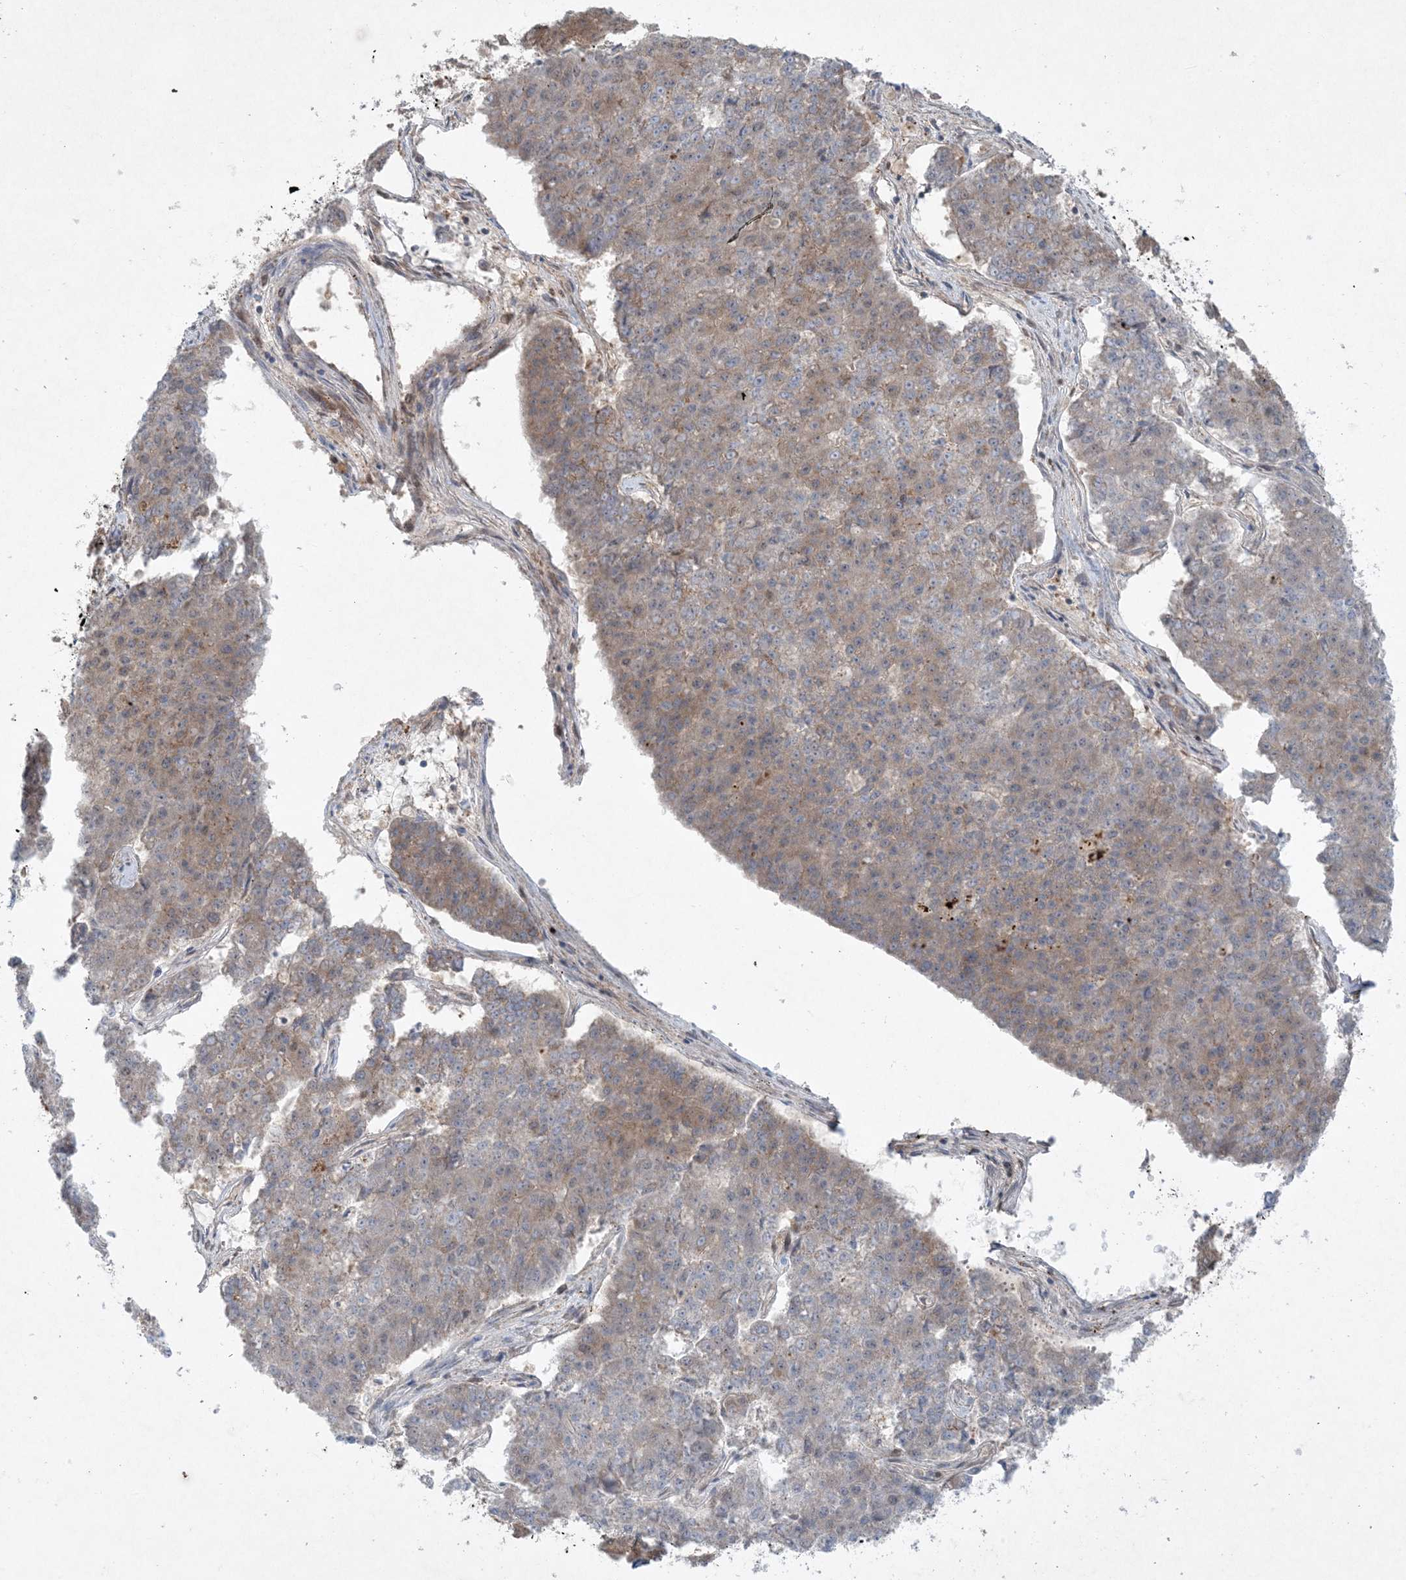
{"staining": {"intensity": "weak", "quantity": "25%-75%", "location": "cytoplasmic/membranous"}, "tissue": "pancreatic cancer", "cell_type": "Tumor cells", "image_type": "cancer", "snomed": [{"axis": "morphology", "description": "Adenocarcinoma, NOS"}, {"axis": "topography", "description": "Pancreas"}], "caption": "Protein staining by IHC reveals weak cytoplasmic/membranous expression in approximately 25%-75% of tumor cells in adenocarcinoma (pancreatic). The staining is performed using DAB brown chromogen to label protein expression. The nuclei are counter-stained blue using hematoxylin.", "gene": "STAM2", "patient": {"sex": "male", "age": 50}}